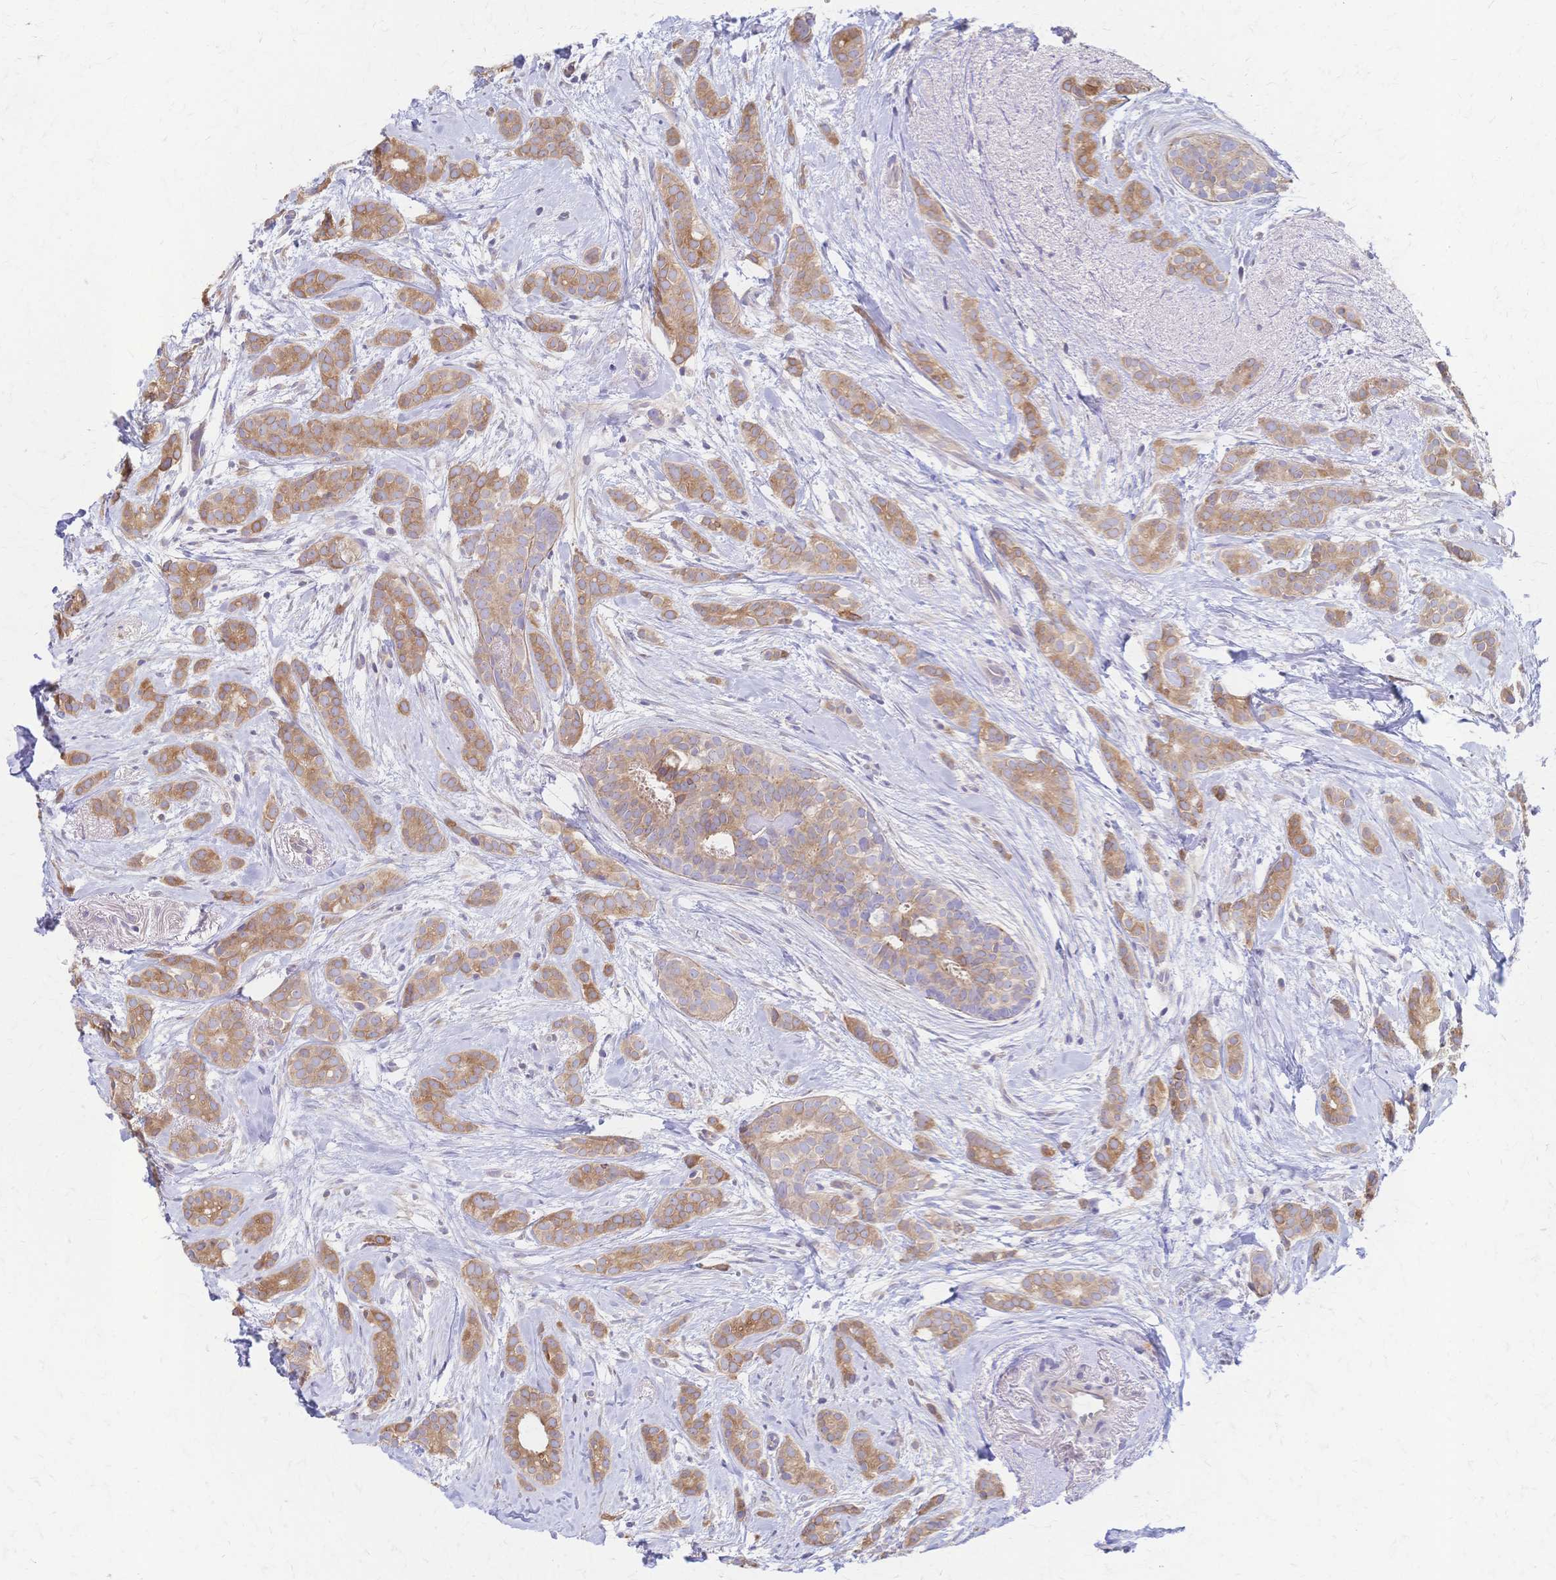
{"staining": {"intensity": "moderate", "quantity": ">75%", "location": "cytoplasmic/membranous"}, "tissue": "breast cancer", "cell_type": "Tumor cells", "image_type": "cancer", "snomed": [{"axis": "morphology", "description": "Duct carcinoma"}, {"axis": "topography", "description": "Breast"}], "caption": "Infiltrating ductal carcinoma (breast) stained for a protein (brown) reveals moderate cytoplasmic/membranous positive positivity in about >75% of tumor cells.", "gene": "CYB5A", "patient": {"sex": "female", "age": 65}}